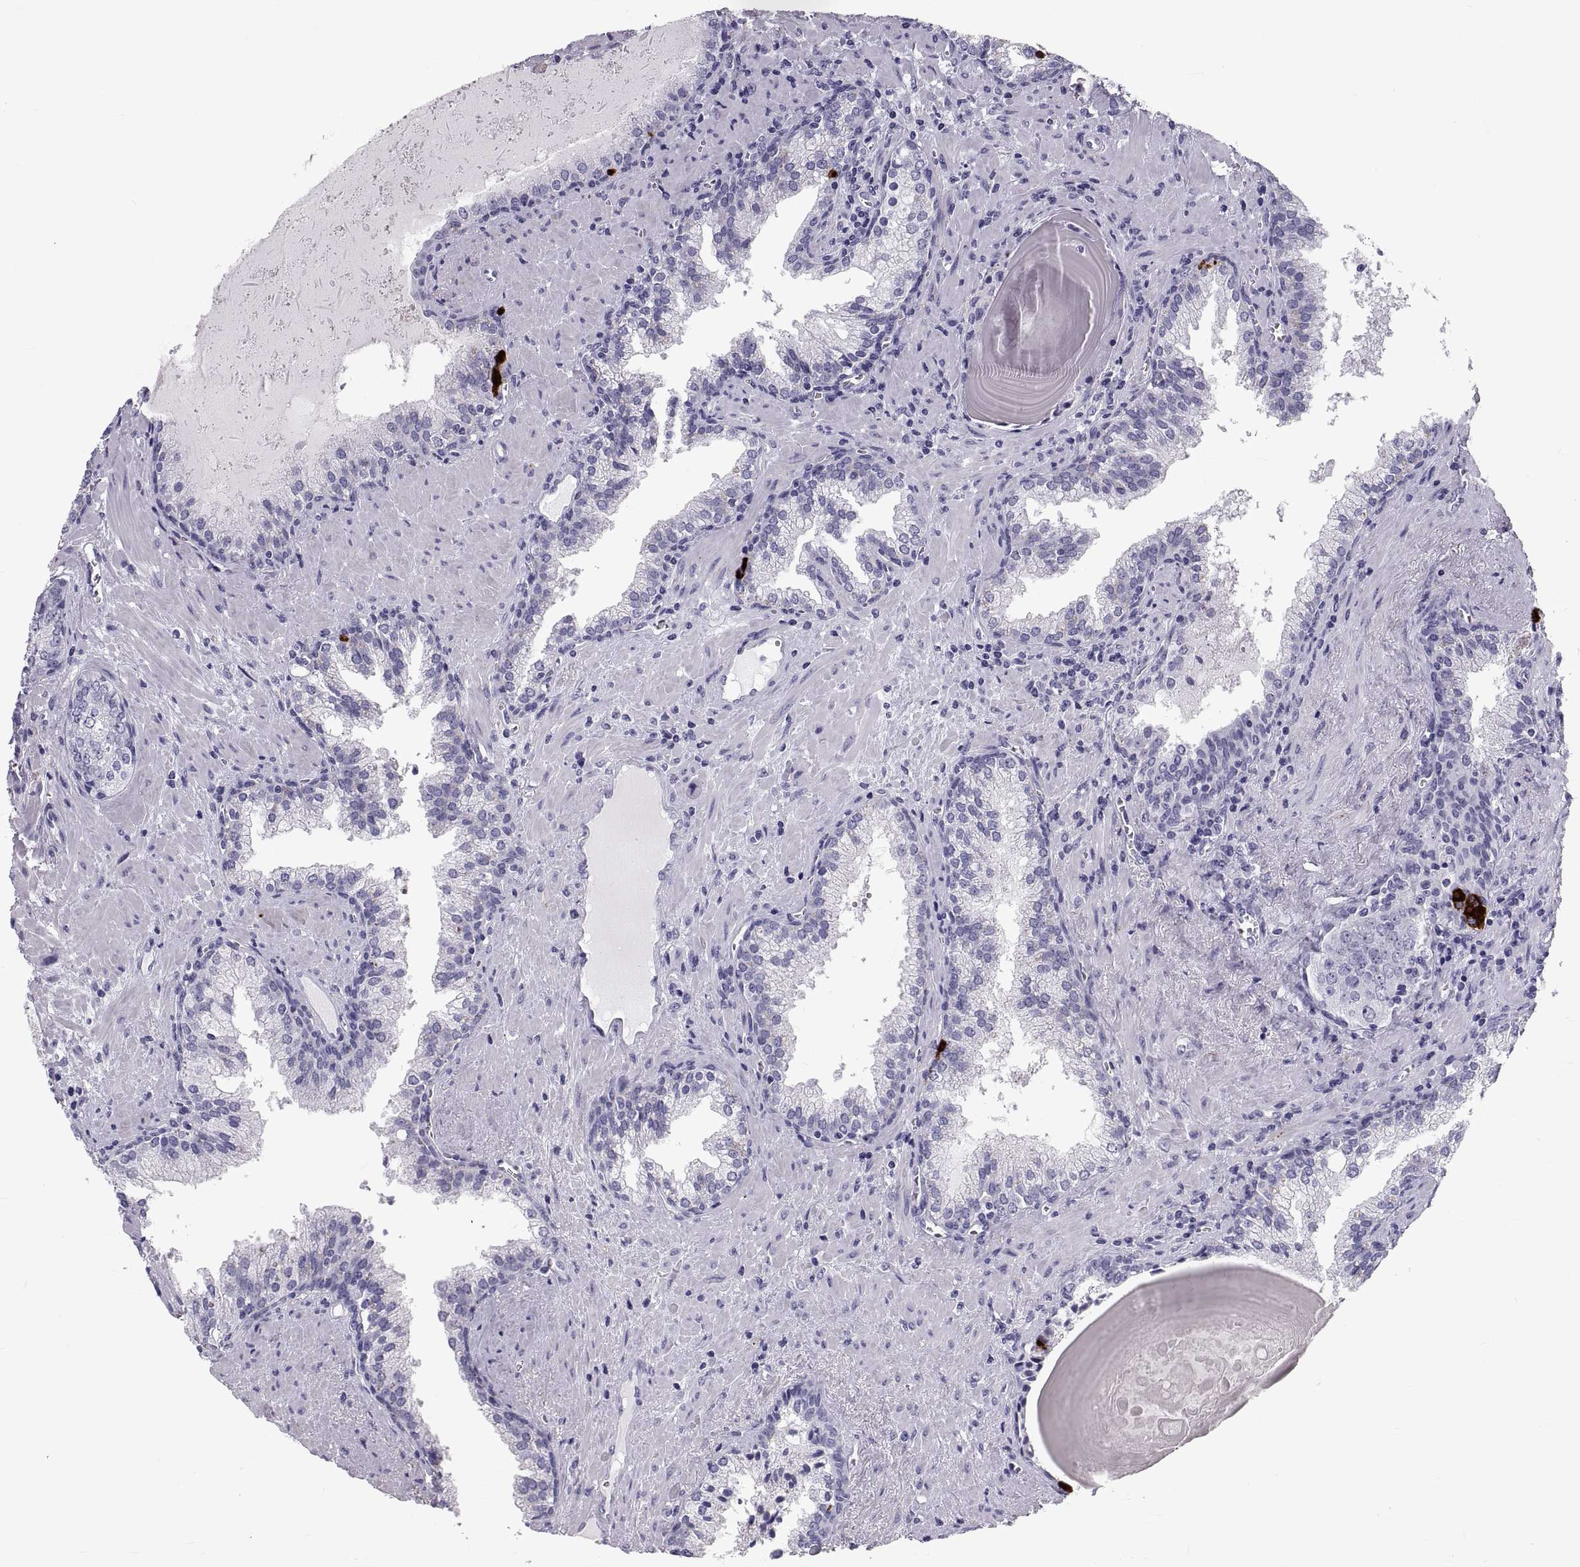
{"staining": {"intensity": "negative", "quantity": "none", "location": "none"}, "tissue": "prostate cancer", "cell_type": "Tumor cells", "image_type": "cancer", "snomed": [{"axis": "morphology", "description": "Adenocarcinoma, High grade"}, {"axis": "topography", "description": "Prostate"}], "caption": "Tumor cells are negative for protein expression in human prostate adenocarcinoma (high-grade).", "gene": "DEFB129", "patient": {"sex": "male", "age": 68}}